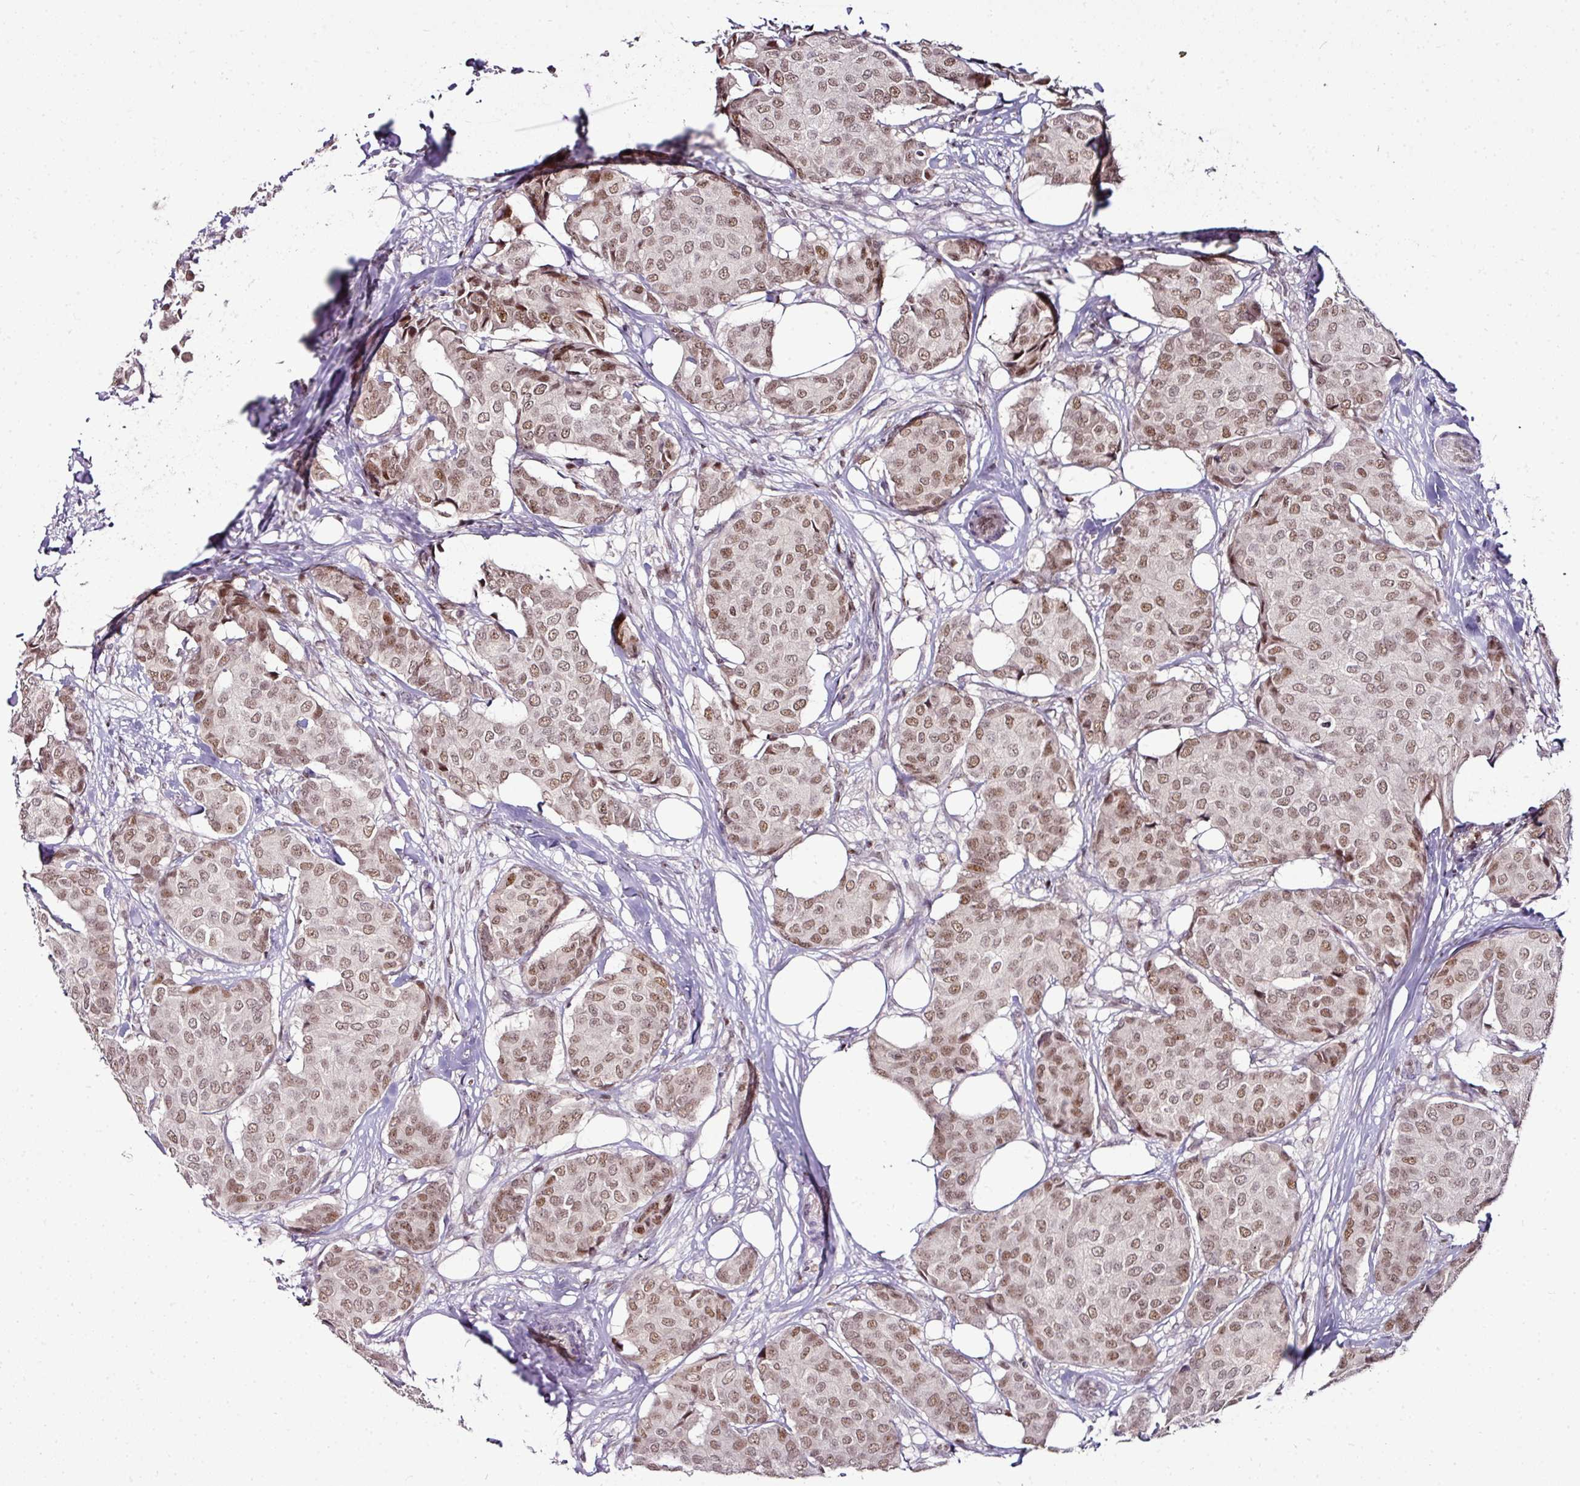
{"staining": {"intensity": "moderate", "quantity": ">75%", "location": "nuclear"}, "tissue": "breast cancer", "cell_type": "Tumor cells", "image_type": "cancer", "snomed": [{"axis": "morphology", "description": "Duct carcinoma"}, {"axis": "topography", "description": "Breast"}], "caption": "Tumor cells display medium levels of moderate nuclear staining in approximately >75% of cells in breast cancer.", "gene": "KLF16", "patient": {"sex": "female", "age": 75}}